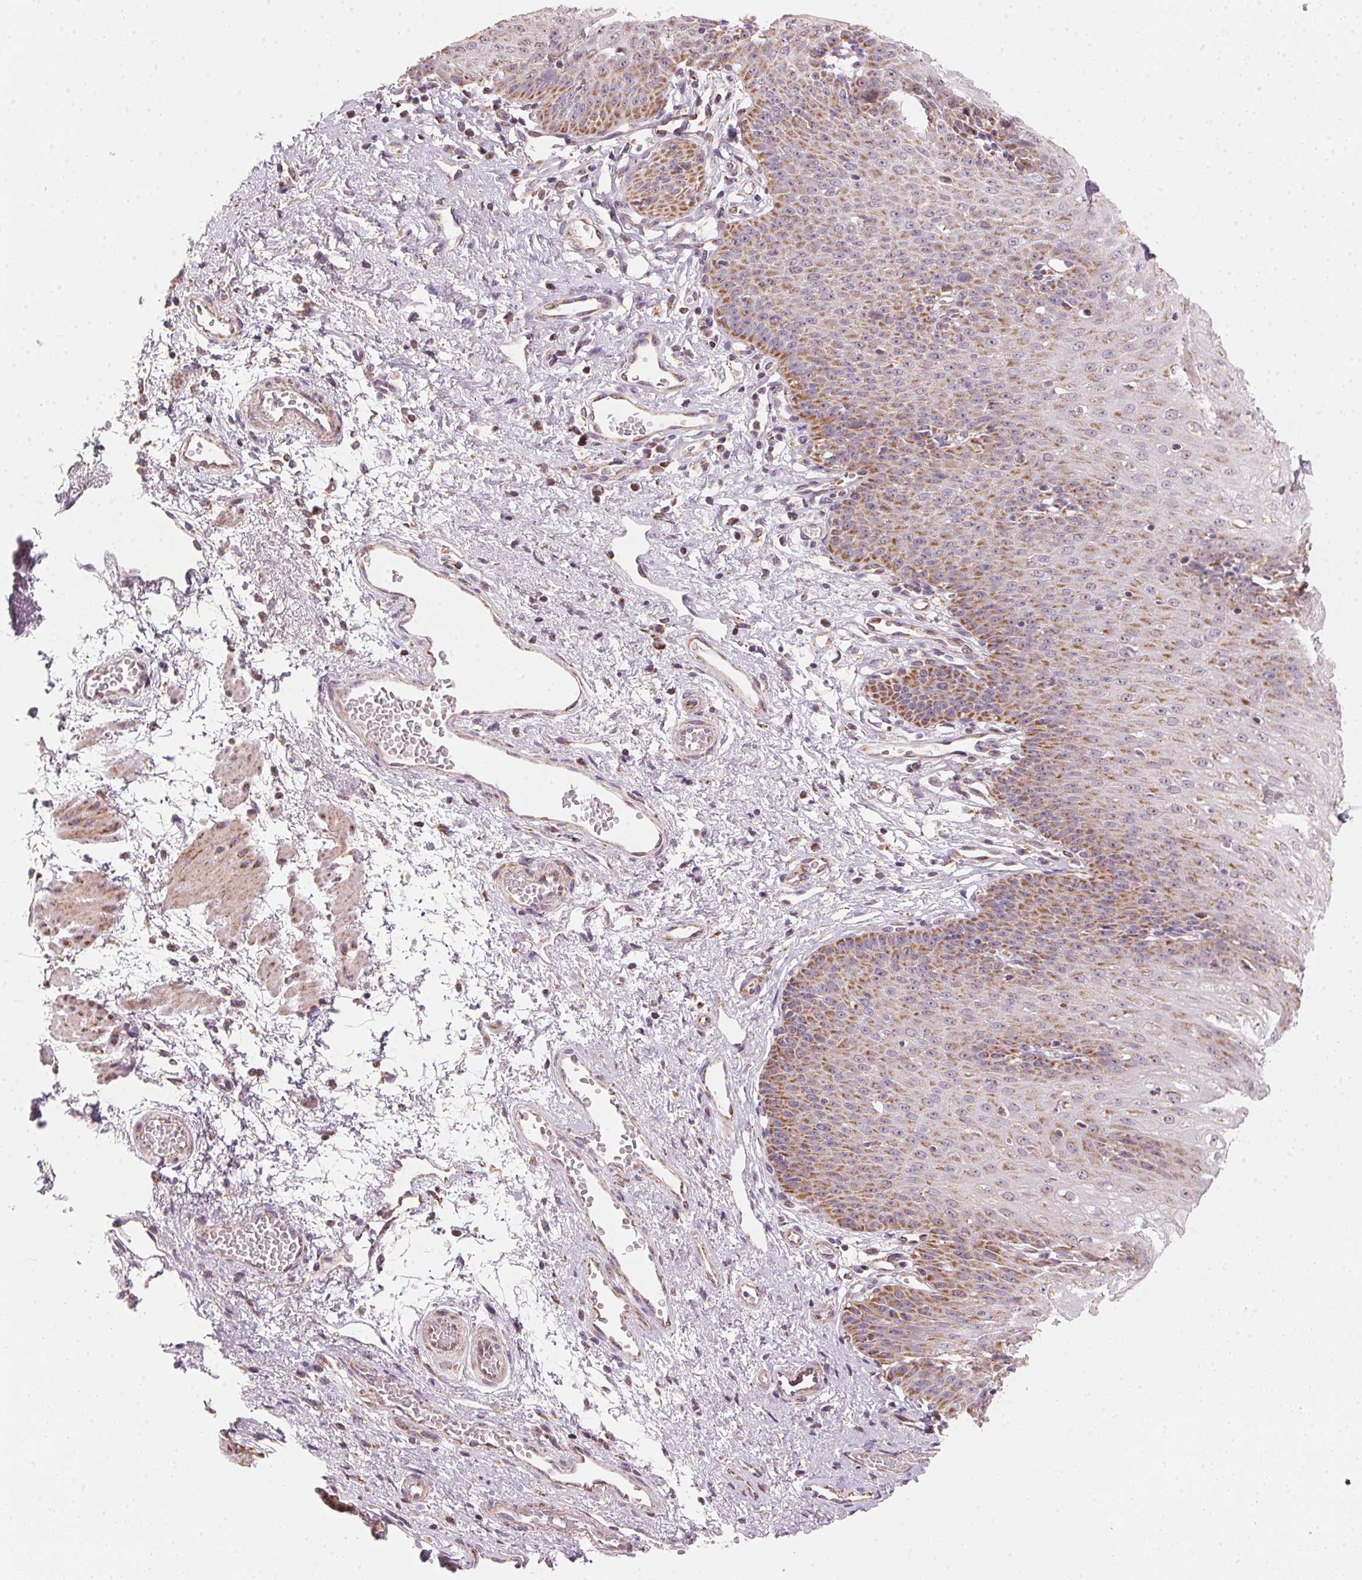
{"staining": {"intensity": "moderate", "quantity": "25%-75%", "location": "cytoplasmic/membranous"}, "tissue": "esophagus", "cell_type": "Squamous epithelial cells", "image_type": "normal", "snomed": [{"axis": "morphology", "description": "Normal tissue, NOS"}, {"axis": "topography", "description": "Esophagus"}], "caption": "Protein expression analysis of normal esophagus displays moderate cytoplasmic/membranous positivity in about 25%-75% of squamous epithelial cells. Ihc stains the protein in brown and the nuclei are stained blue.", "gene": "COQ7", "patient": {"sex": "male", "age": 71}}